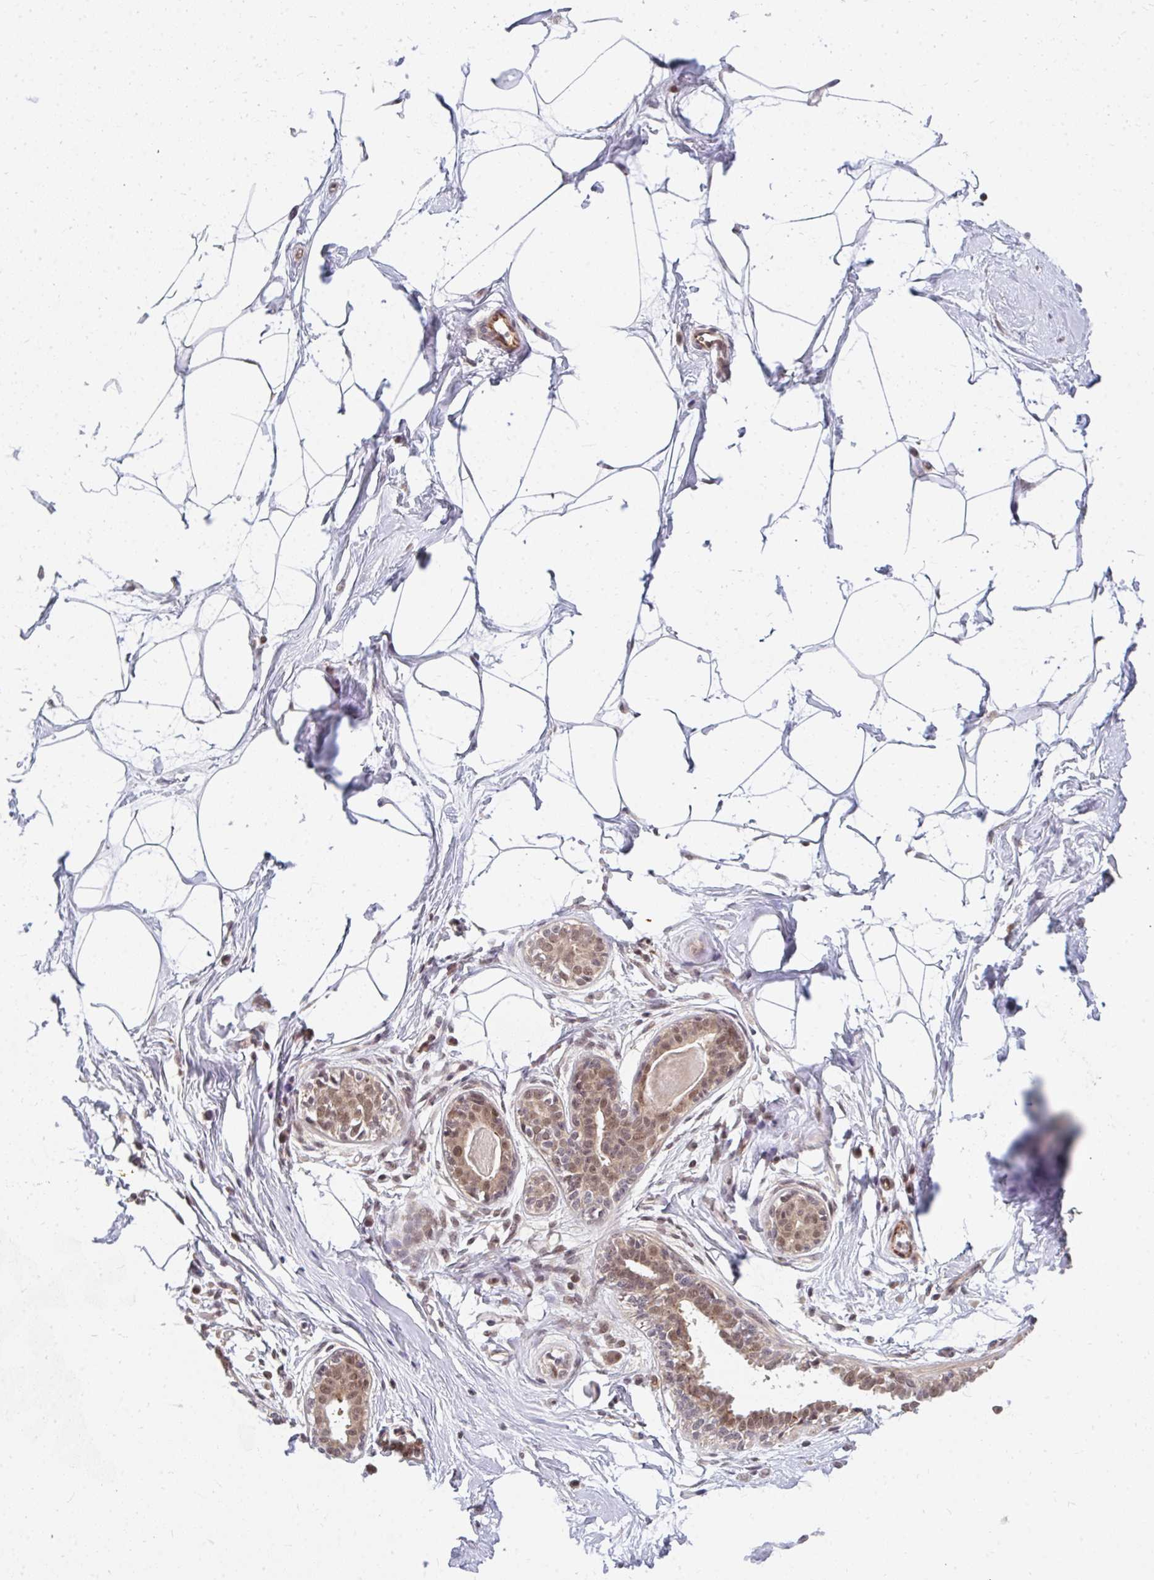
{"staining": {"intensity": "negative", "quantity": "none", "location": "none"}, "tissue": "breast", "cell_type": "Adipocytes", "image_type": "normal", "snomed": [{"axis": "morphology", "description": "Normal tissue, NOS"}, {"axis": "topography", "description": "Breast"}], "caption": "Immunohistochemical staining of normal breast reveals no significant positivity in adipocytes.", "gene": "GTF3C6", "patient": {"sex": "female", "age": 45}}